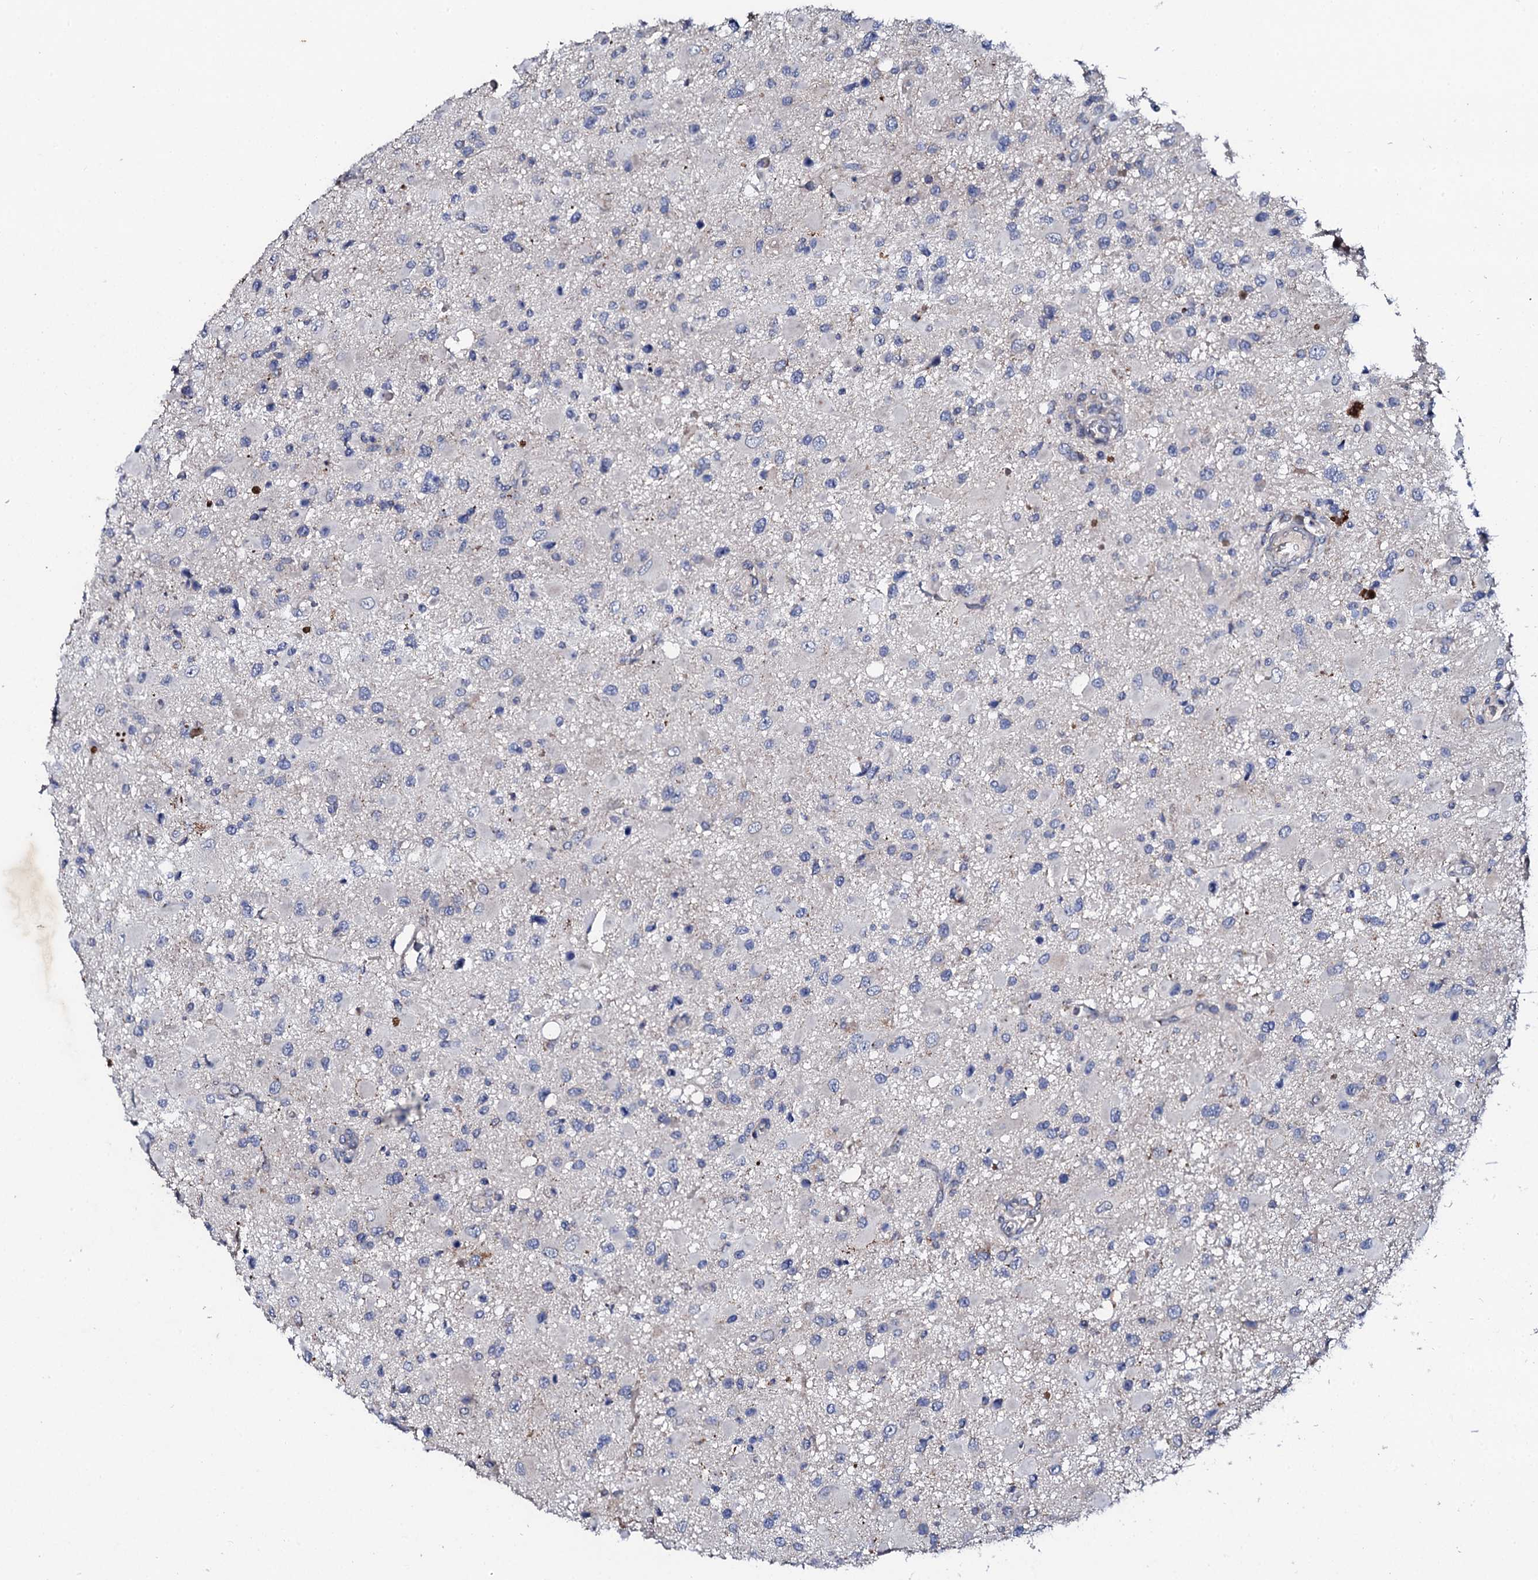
{"staining": {"intensity": "negative", "quantity": "none", "location": "none"}, "tissue": "glioma", "cell_type": "Tumor cells", "image_type": "cancer", "snomed": [{"axis": "morphology", "description": "Glioma, malignant, High grade"}, {"axis": "topography", "description": "Brain"}], "caption": "High power microscopy histopathology image of an IHC image of high-grade glioma (malignant), revealing no significant expression in tumor cells.", "gene": "DBX1", "patient": {"sex": "male", "age": 53}}